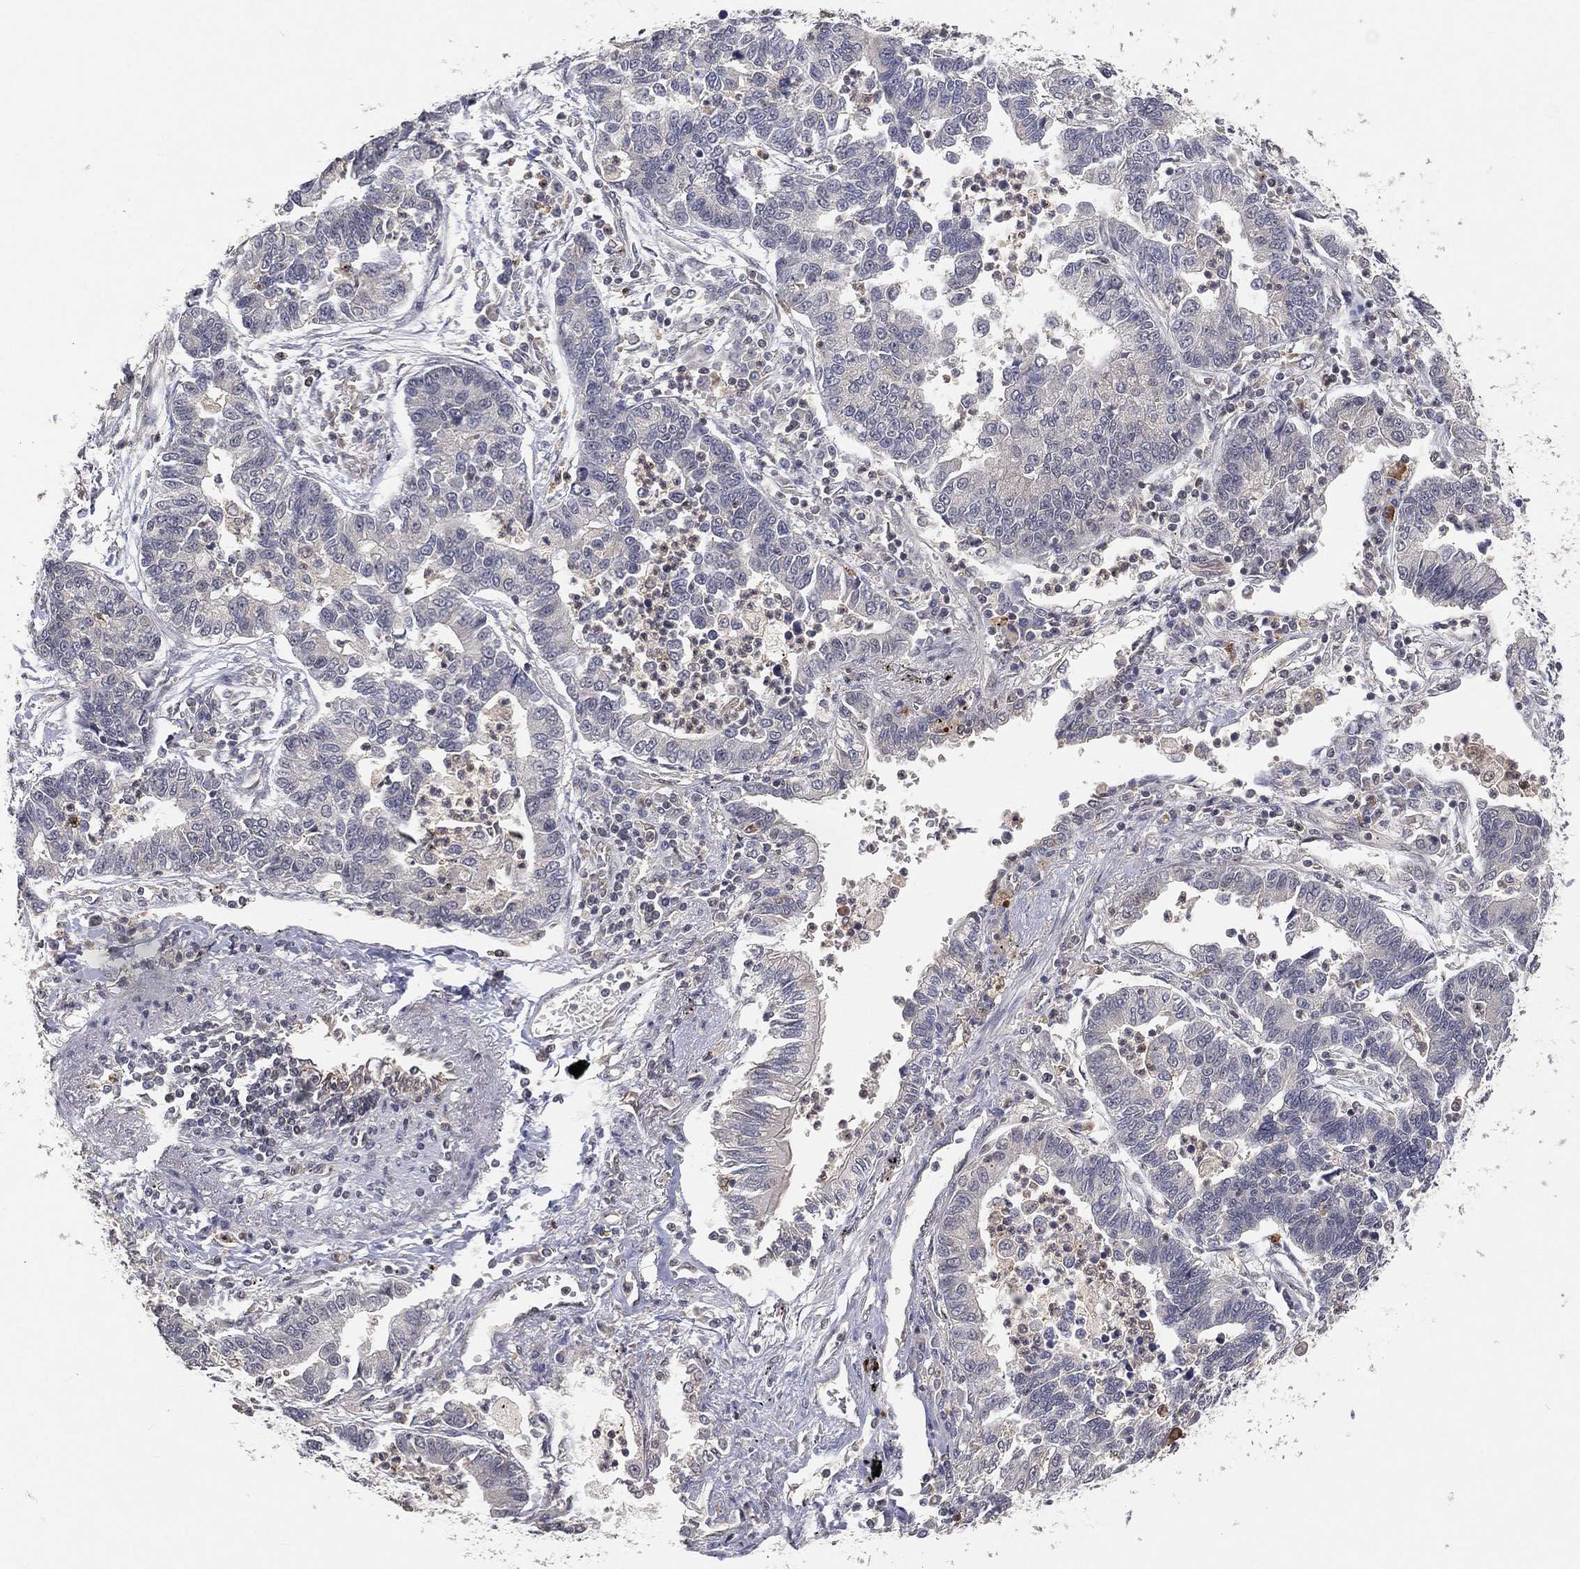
{"staining": {"intensity": "negative", "quantity": "none", "location": "none"}, "tissue": "lung cancer", "cell_type": "Tumor cells", "image_type": "cancer", "snomed": [{"axis": "morphology", "description": "Adenocarcinoma, NOS"}, {"axis": "topography", "description": "Lung"}], "caption": "Histopathology image shows no significant protein expression in tumor cells of lung cancer (adenocarcinoma).", "gene": "MAPK1", "patient": {"sex": "female", "age": 57}}